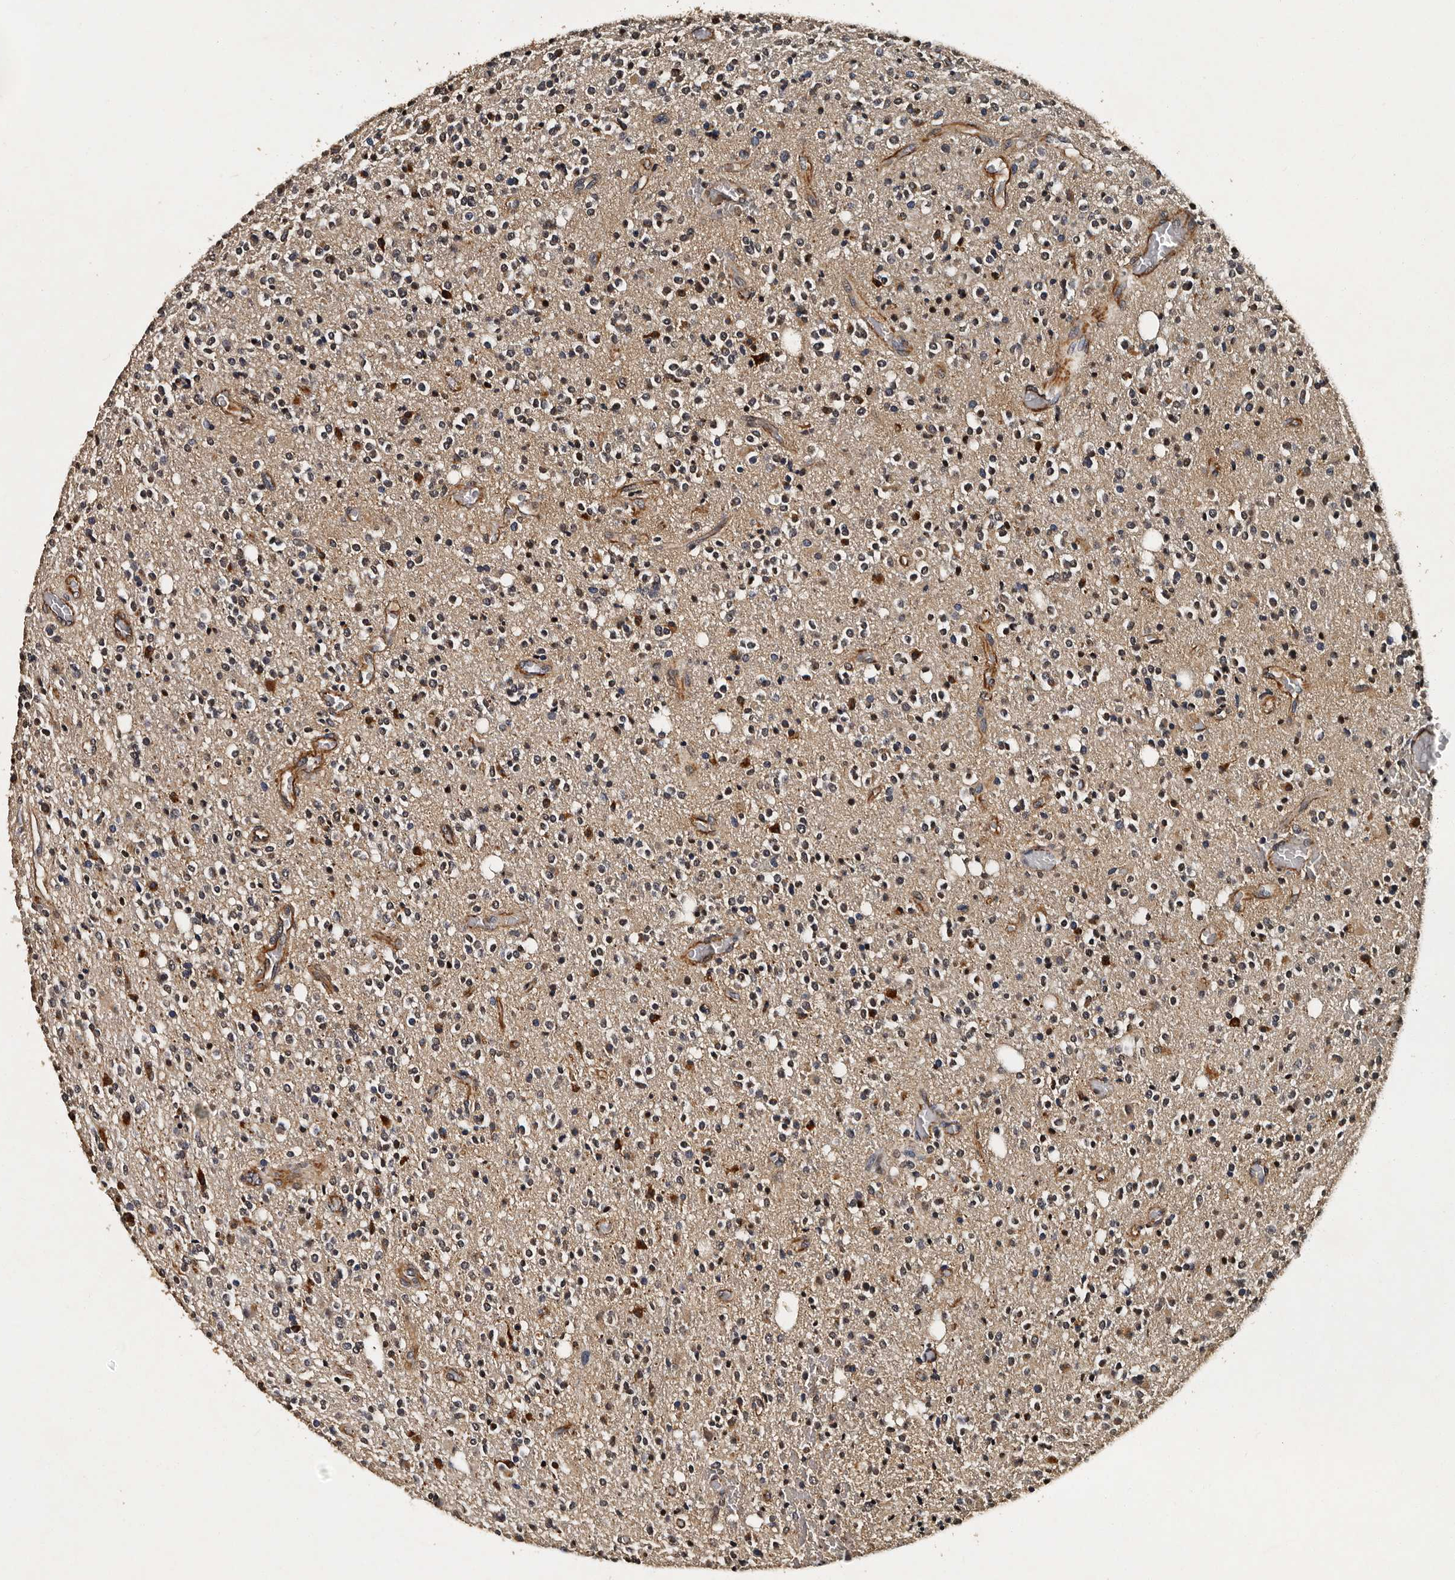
{"staining": {"intensity": "moderate", "quantity": "<25%", "location": "cytoplasmic/membranous"}, "tissue": "glioma", "cell_type": "Tumor cells", "image_type": "cancer", "snomed": [{"axis": "morphology", "description": "Glioma, malignant, High grade"}, {"axis": "topography", "description": "Brain"}], "caption": "Immunohistochemical staining of human malignant high-grade glioma demonstrates low levels of moderate cytoplasmic/membranous staining in approximately <25% of tumor cells. (DAB (3,3'-diaminobenzidine) IHC with brightfield microscopy, high magnification).", "gene": "CPNE3", "patient": {"sex": "male", "age": 34}}